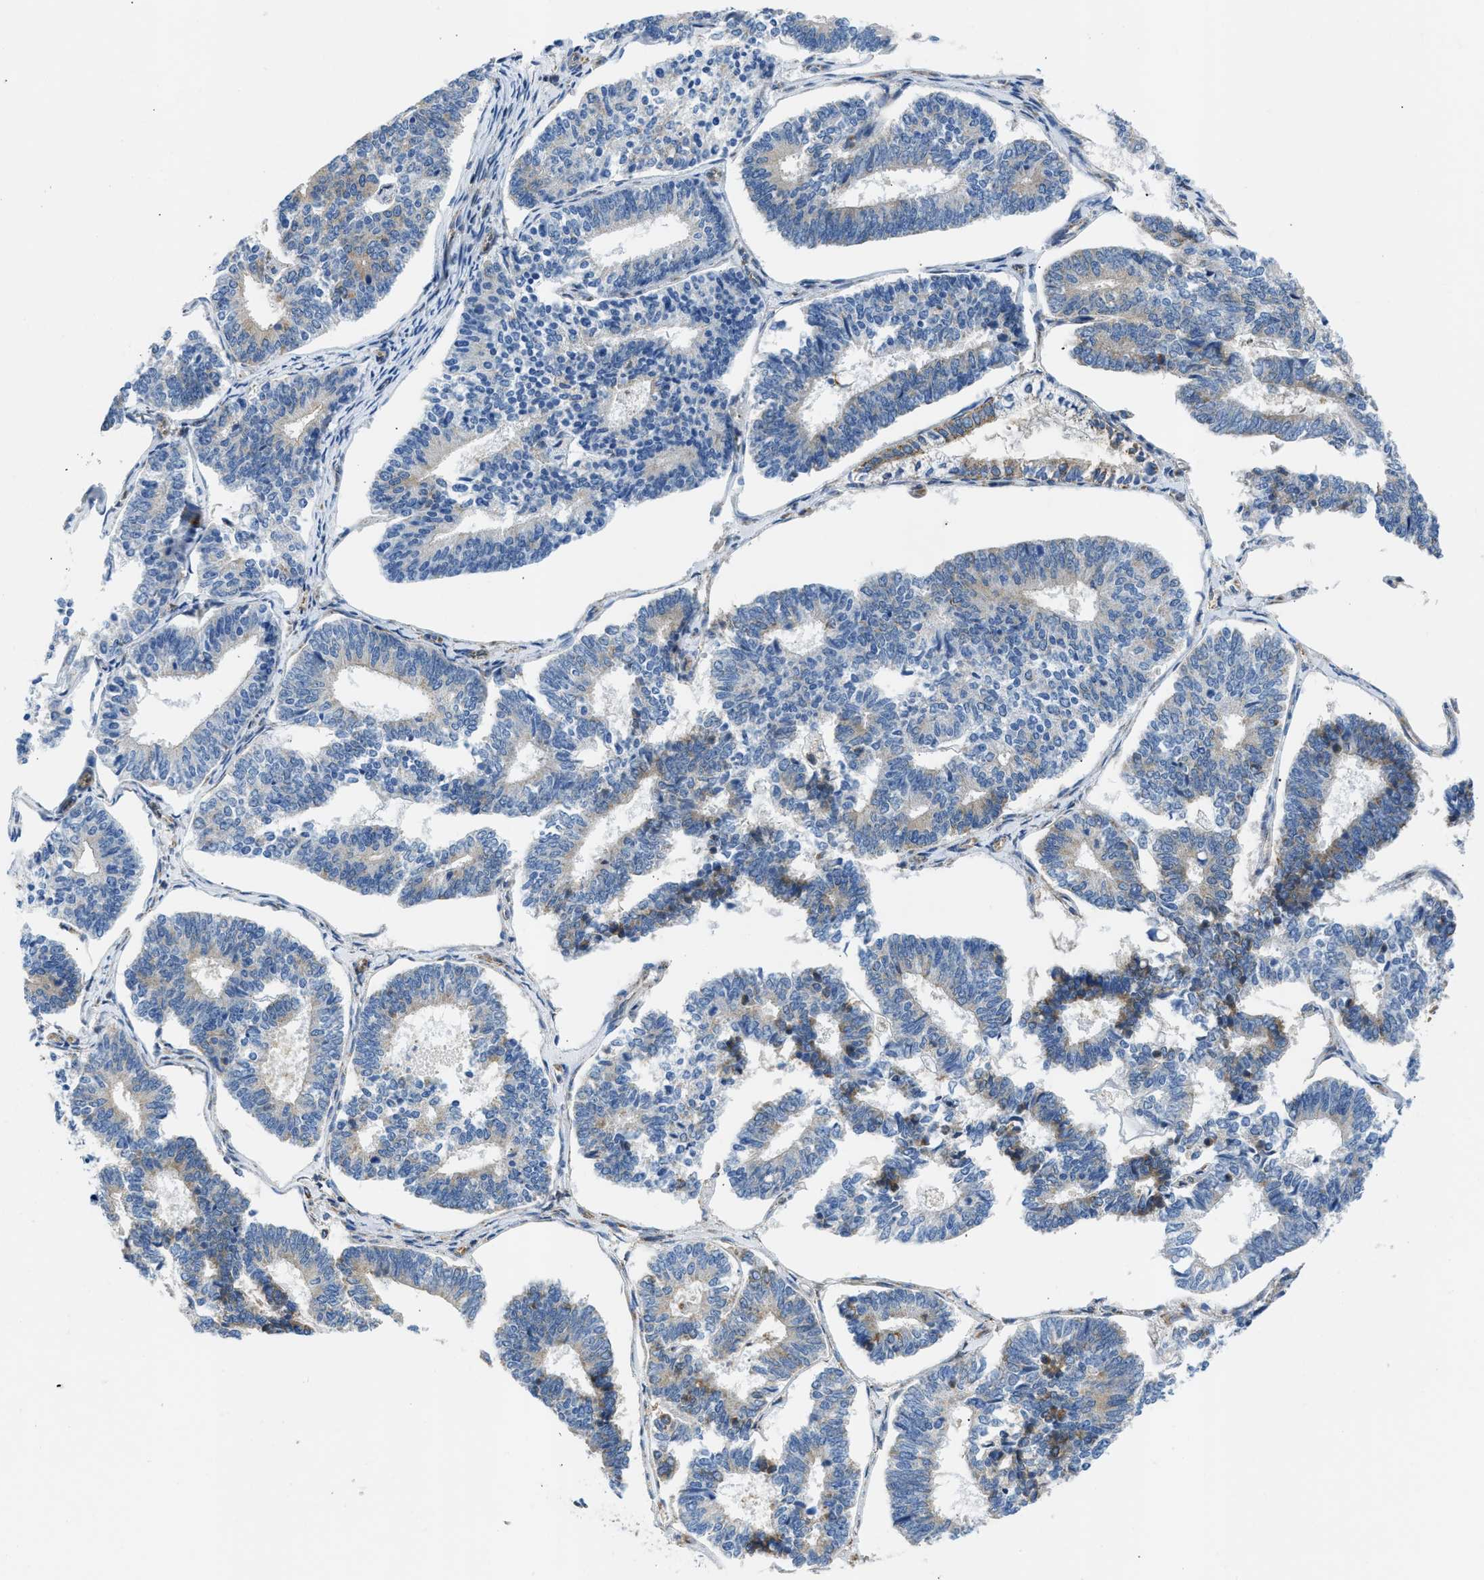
{"staining": {"intensity": "weak", "quantity": "<25%", "location": "cytoplasmic/membranous"}, "tissue": "endometrial cancer", "cell_type": "Tumor cells", "image_type": "cancer", "snomed": [{"axis": "morphology", "description": "Adenocarcinoma, NOS"}, {"axis": "topography", "description": "Endometrium"}], "caption": "This photomicrograph is of adenocarcinoma (endometrial) stained with IHC to label a protein in brown with the nuclei are counter-stained blue. There is no positivity in tumor cells.", "gene": "CAMKK2", "patient": {"sex": "female", "age": 70}}